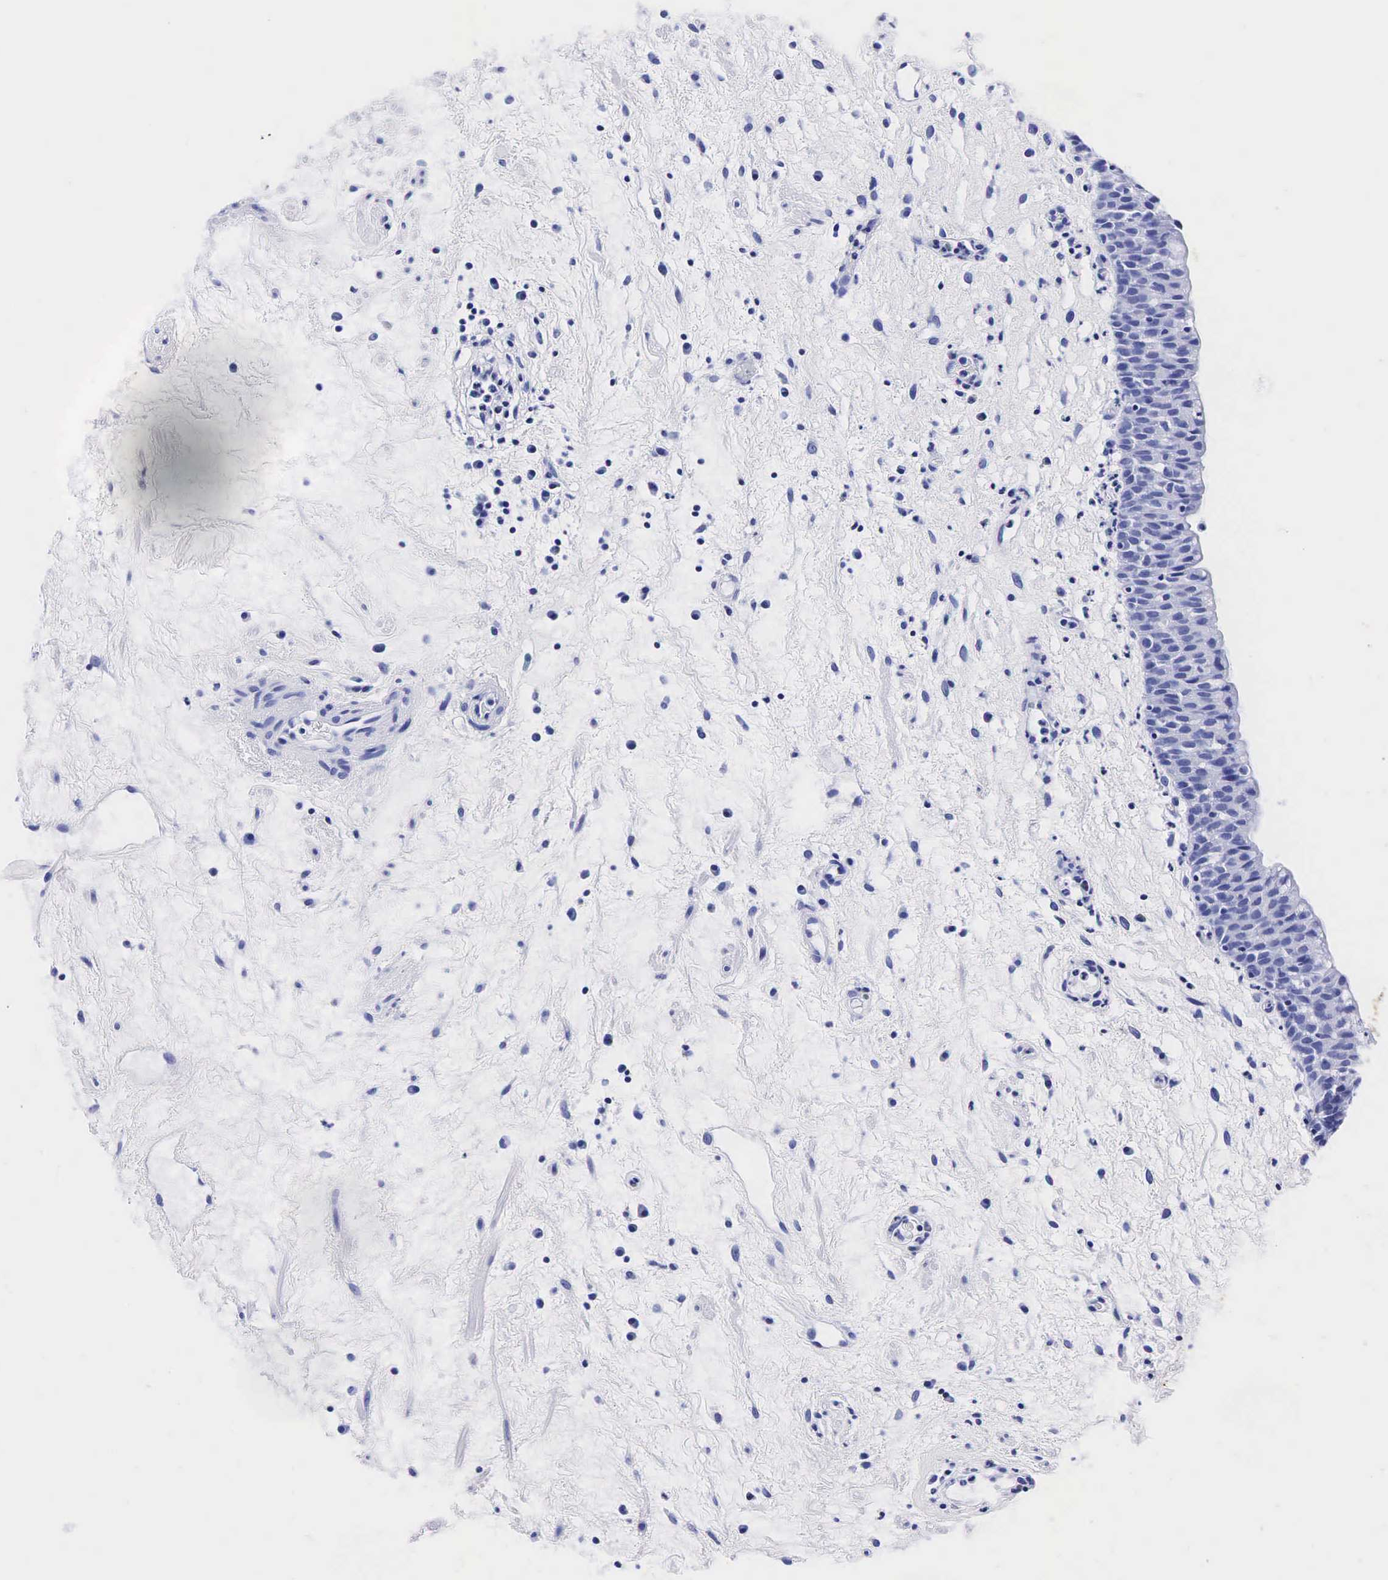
{"staining": {"intensity": "negative", "quantity": "none", "location": "none"}, "tissue": "urinary bladder", "cell_type": "Urothelial cells", "image_type": "normal", "snomed": [{"axis": "morphology", "description": "Normal tissue, NOS"}, {"axis": "topography", "description": "Urinary bladder"}], "caption": "Immunohistochemical staining of unremarkable urinary bladder reveals no significant expression in urothelial cells.", "gene": "ACP3", "patient": {"sex": "male", "age": 48}}